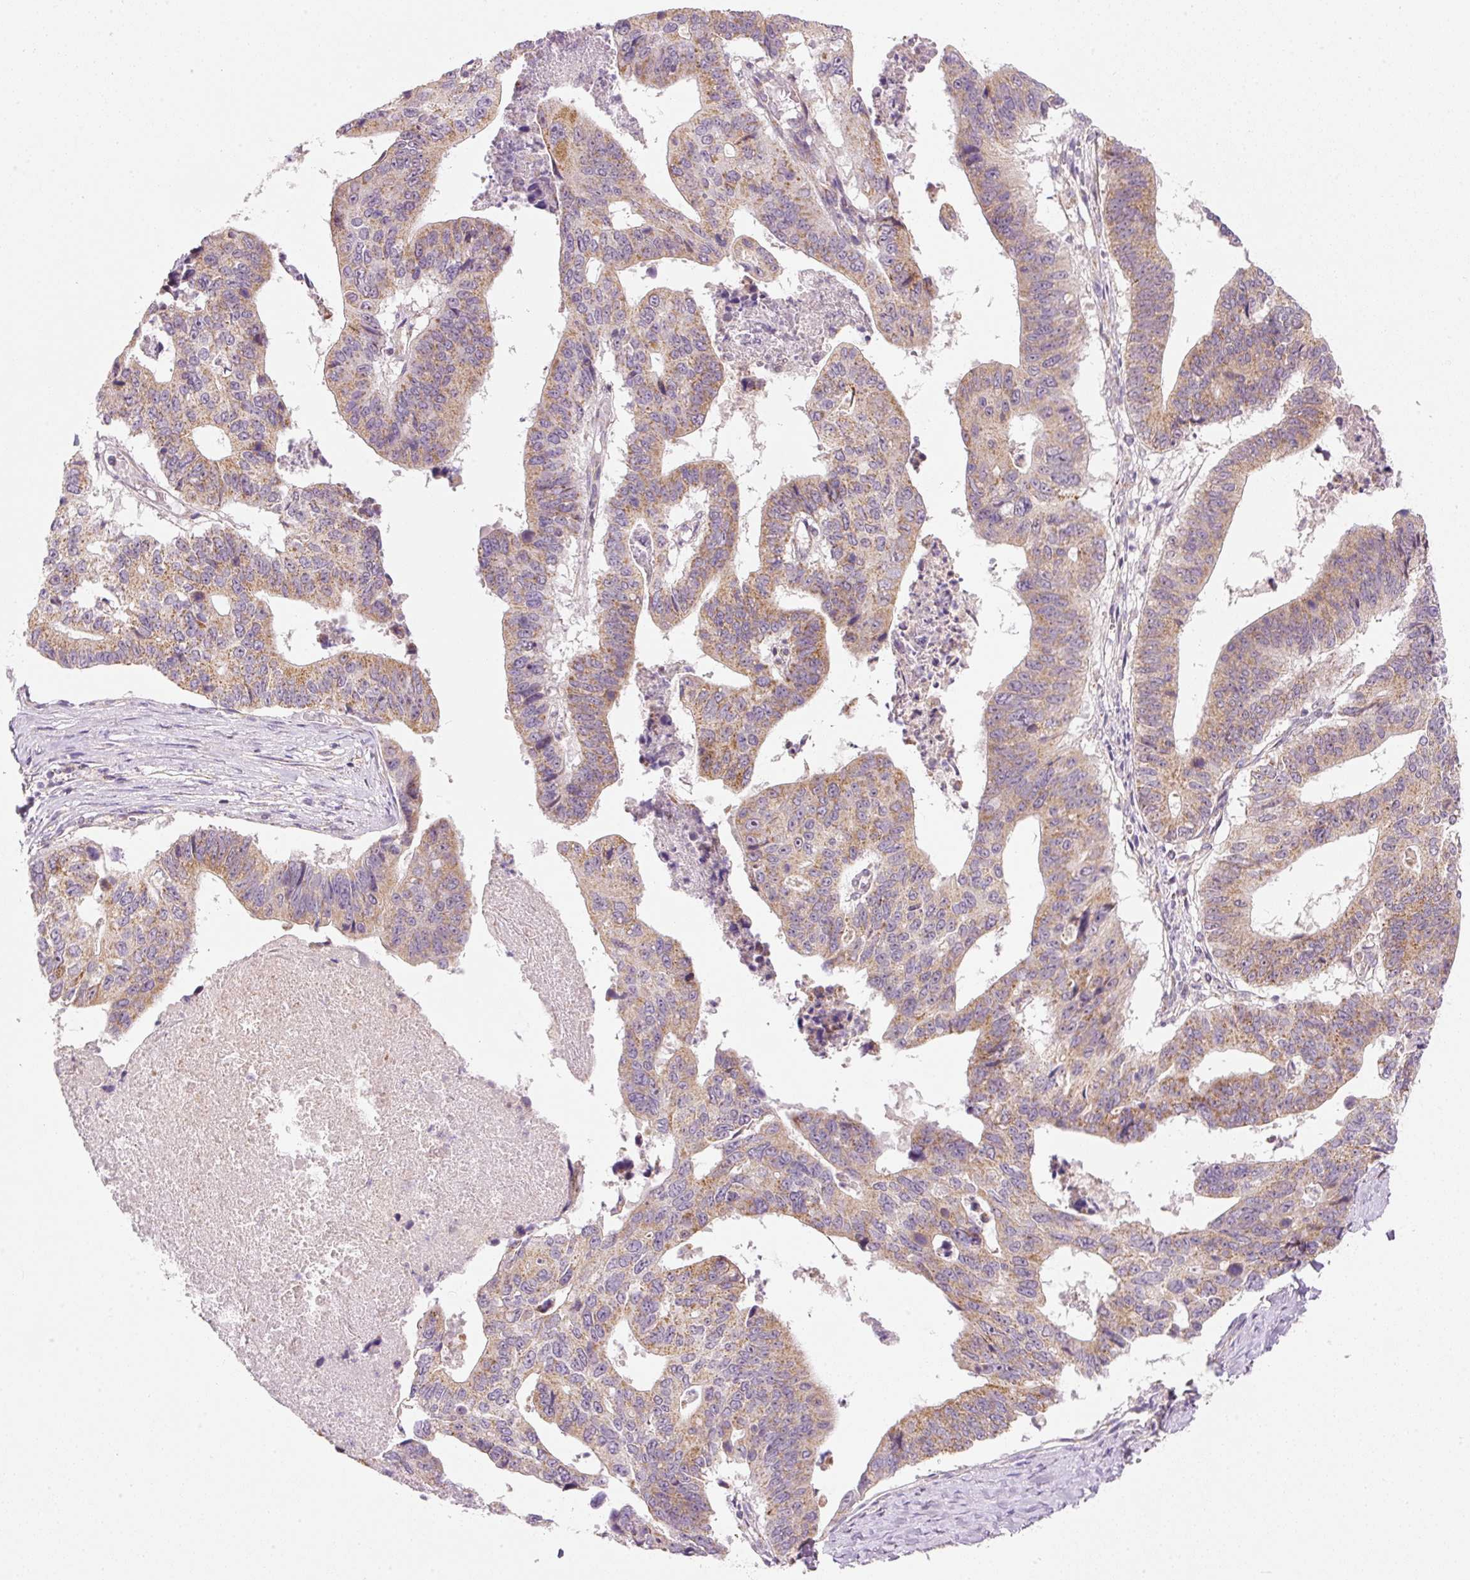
{"staining": {"intensity": "moderate", "quantity": ">75%", "location": "cytoplasmic/membranous"}, "tissue": "stomach cancer", "cell_type": "Tumor cells", "image_type": "cancer", "snomed": [{"axis": "morphology", "description": "Adenocarcinoma, NOS"}, {"axis": "topography", "description": "Stomach"}], "caption": "The photomicrograph demonstrates staining of stomach adenocarcinoma, revealing moderate cytoplasmic/membranous protein staining (brown color) within tumor cells.", "gene": "FAM78B", "patient": {"sex": "male", "age": 59}}